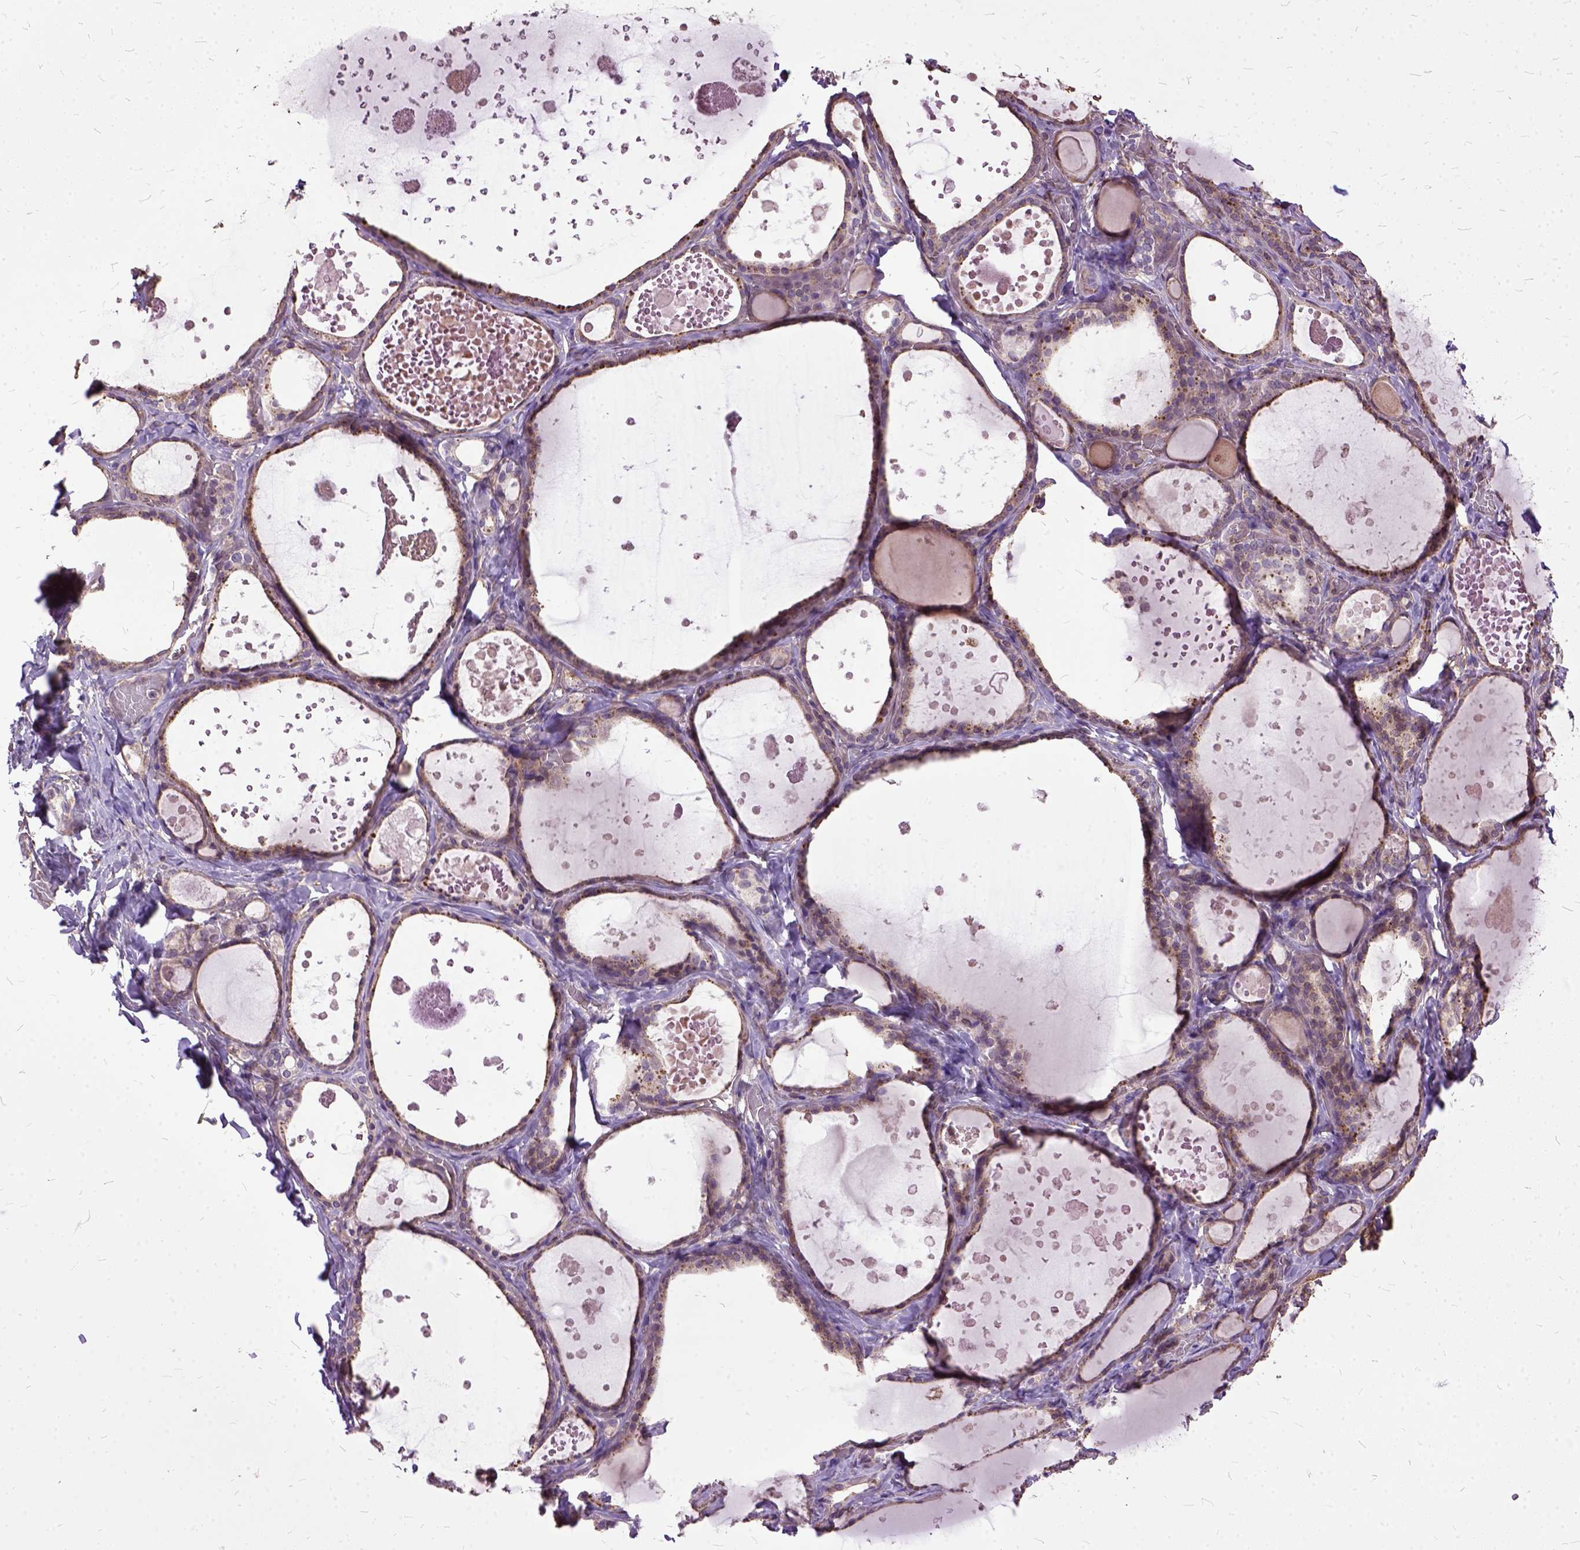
{"staining": {"intensity": "weak", "quantity": ">75%", "location": "cytoplasmic/membranous"}, "tissue": "thyroid gland", "cell_type": "Glandular cells", "image_type": "normal", "snomed": [{"axis": "morphology", "description": "Normal tissue, NOS"}, {"axis": "topography", "description": "Thyroid gland"}], "caption": "The photomicrograph demonstrates immunohistochemical staining of unremarkable thyroid gland. There is weak cytoplasmic/membranous expression is seen in approximately >75% of glandular cells.", "gene": "AREG", "patient": {"sex": "female", "age": 56}}